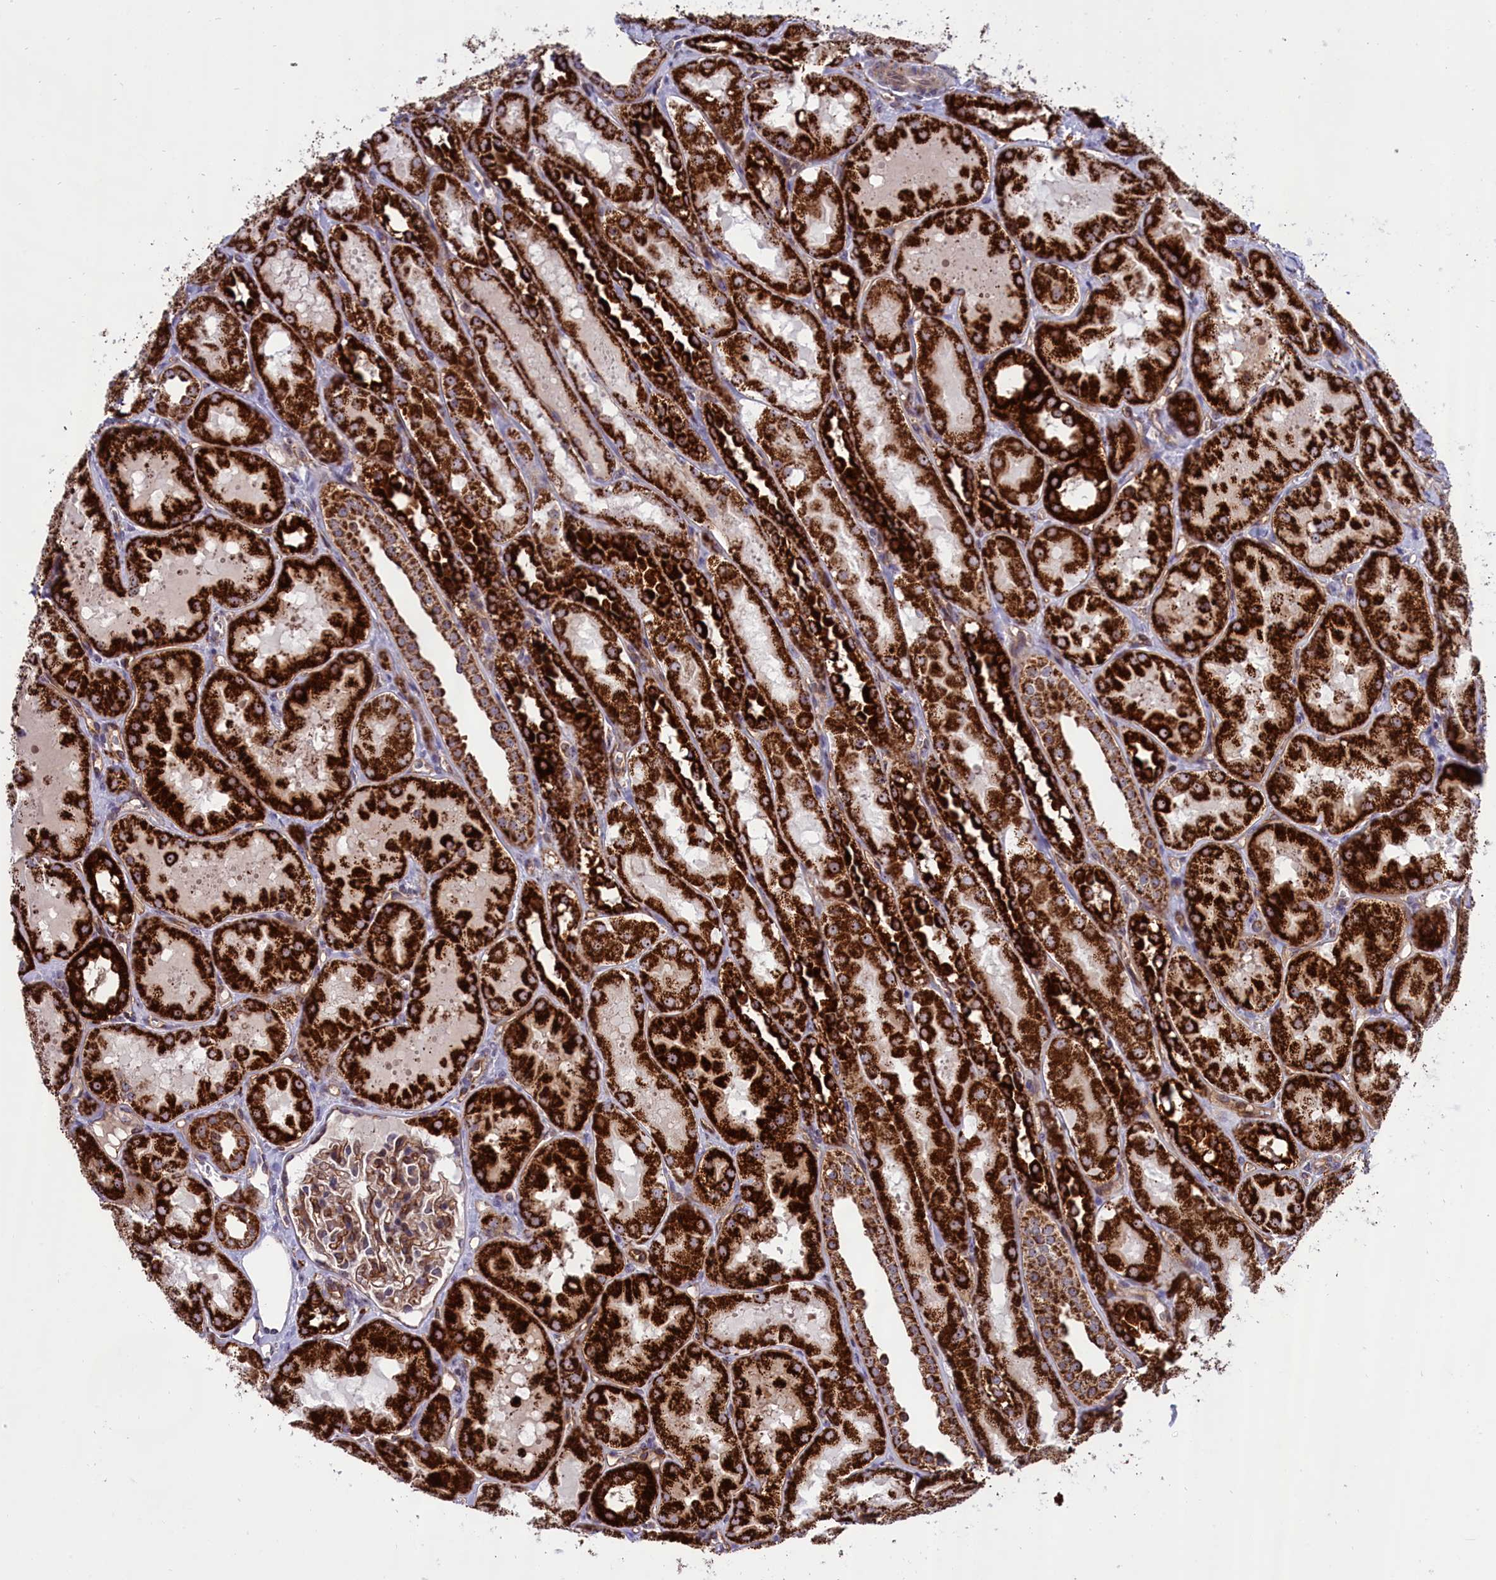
{"staining": {"intensity": "strong", "quantity": "25%-75%", "location": "cytoplasmic/membranous"}, "tissue": "kidney", "cell_type": "Cells in glomeruli", "image_type": "normal", "snomed": [{"axis": "morphology", "description": "Normal tissue, NOS"}, {"axis": "topography", "description": "Kidney"}, {"axis": "topography", "description": "Urinary bladder"}], "caption": "Immunohistochemistry (DAB) staining of normal kidney shows strong cytoplasmic/membranous protein staining in approximately 25%-75% of cells in glomeruli. The protein of interest is stained brown, and the nuclei are stained in blue (DAB IHC with brightfield microscopy, high magnification).", "gene": "MPND", "patient": {"sex": "male", "age": 16}}